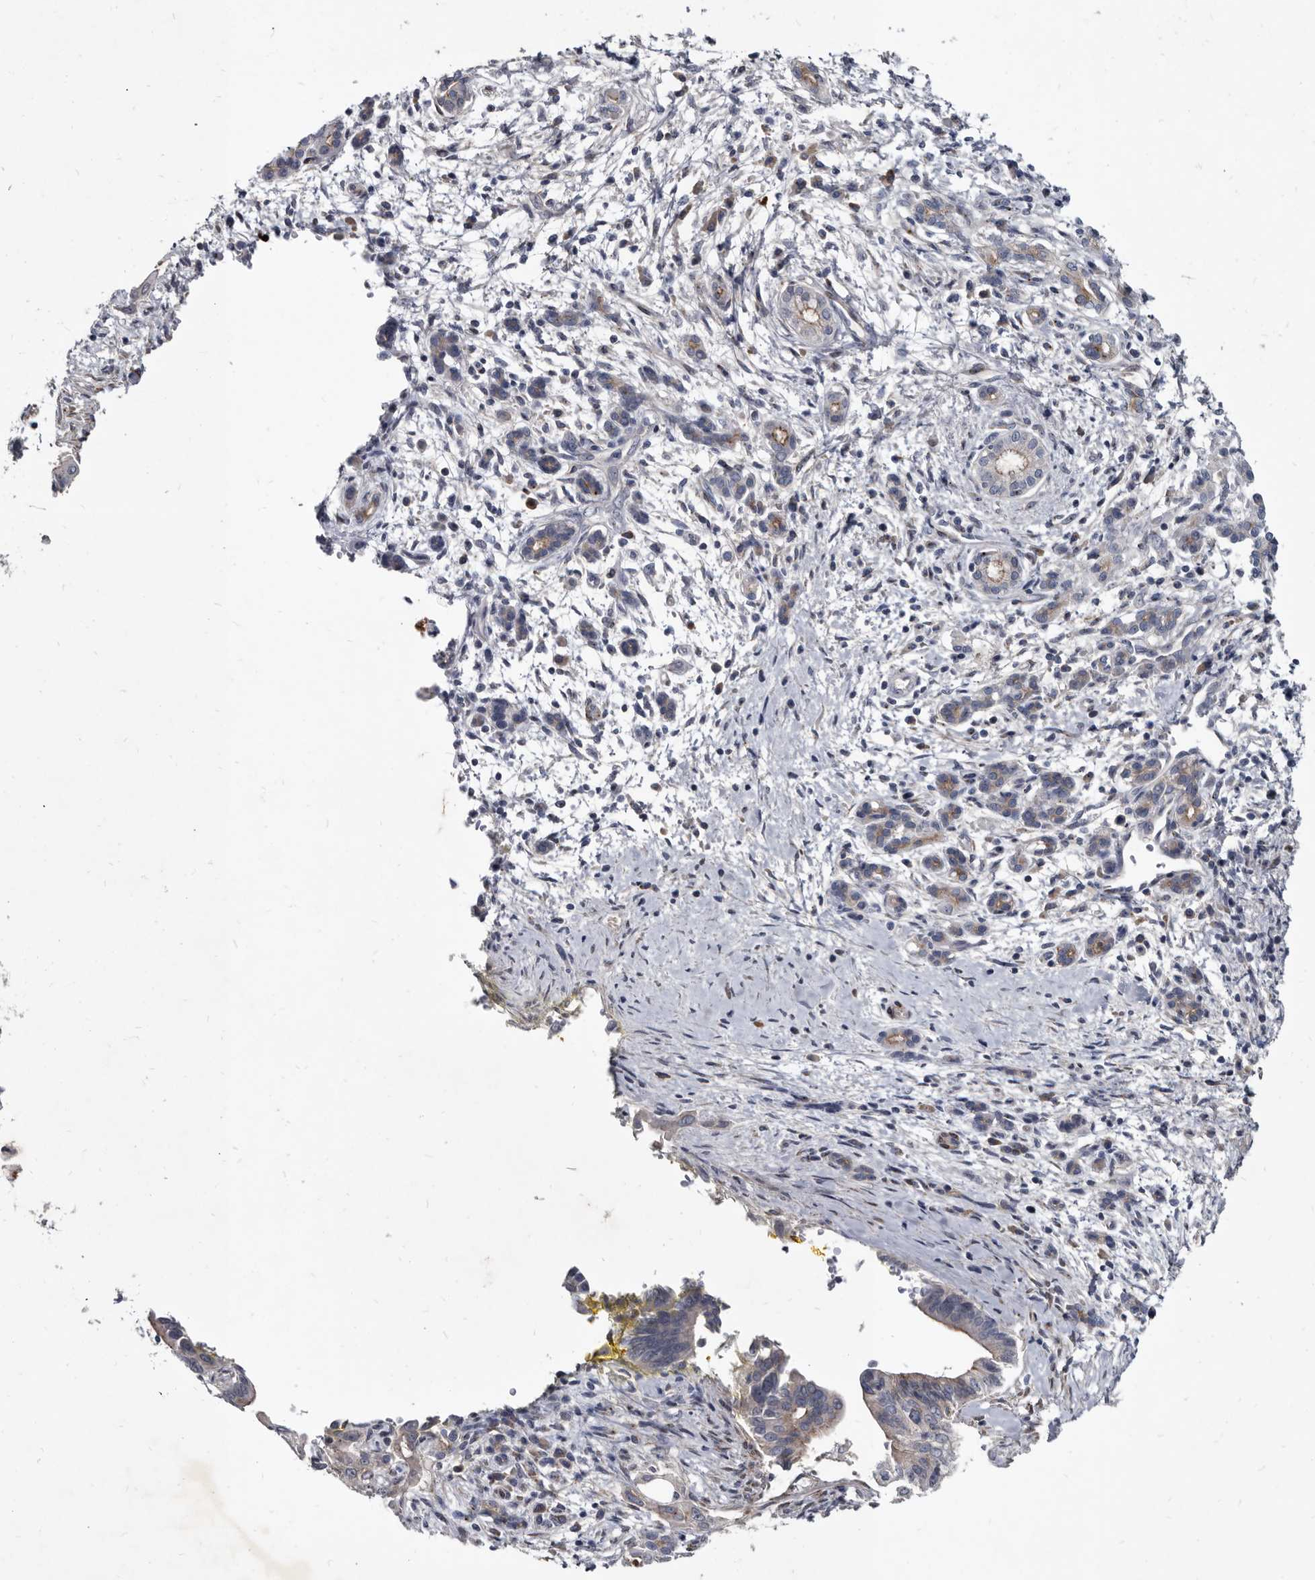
{"staining": {"intensity": "negative", "quantity": "none", "location": "none"}, "tissue": "pancreatic cancer", "cell_type": "Tumor cells", "image_type": "cancer", "snomed": [{"axis": "morphology", "description": "Adenocarcinoma, NOS"}, {"axis": "topography", "description": "Pancreas"}], "caption": "Immunohistochemical staining of pancreatic cancer (adenocarcinoma) displays no significant positivity in tumor cells. (Brightfield microscopy of DAB (3,3'-diaminobenzidine) immunohistochemistry (IHC) at high magnification).", "gene": "PRSS8", "patient": {"sex": "male", "age": 58}}